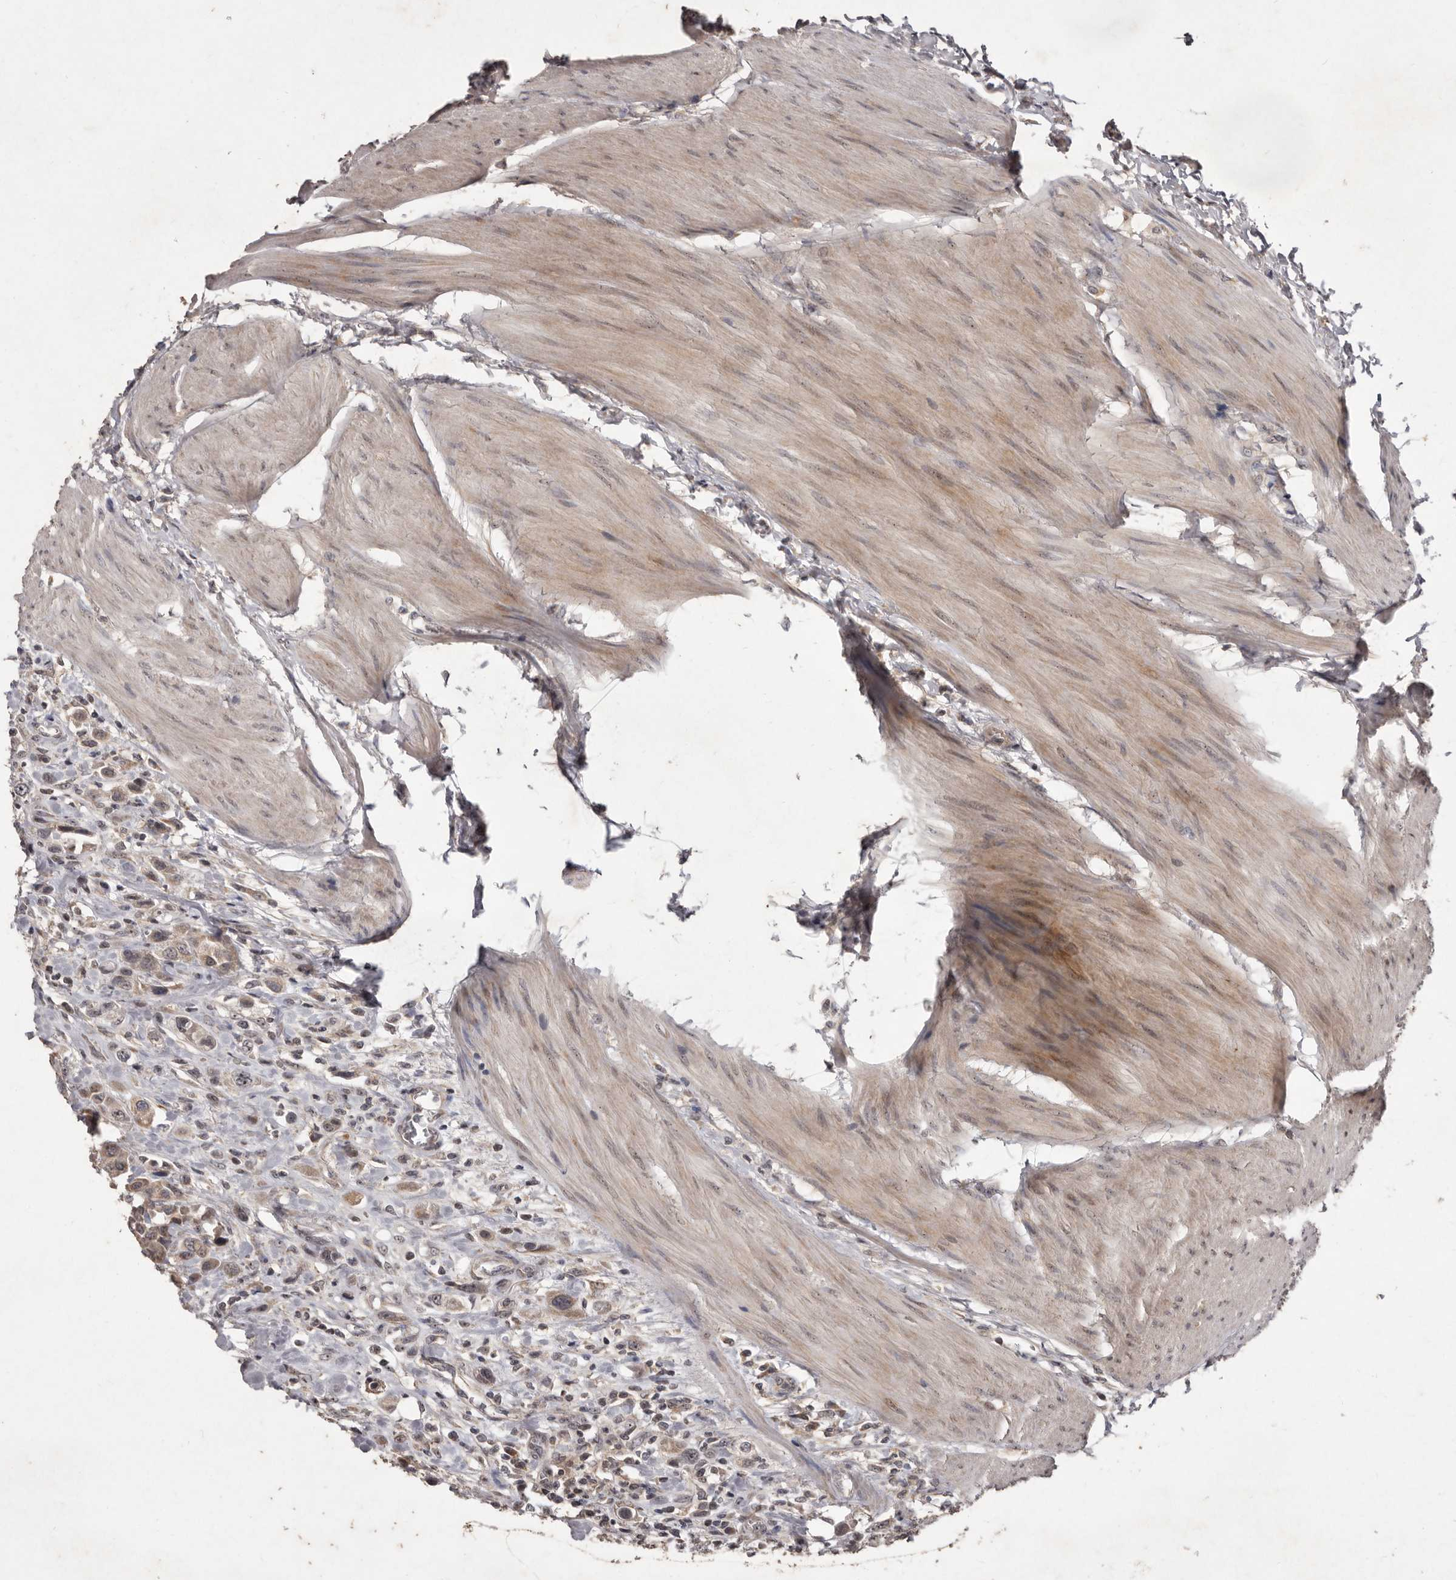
{"staining": {"intensity": "weak", "quantity": ">75%", "location": "cytoplasmic/membranous"}, "tissue": "urothelial cancer", "cell_type": "Tumor cells", "image_type": "cancer", "snomed": [{"axis": "morphology", "description": "Urothelial carcinoma, High grade"}, {"axis": "topography", "description": "Urinary bladder"}], "caption": "Protein expression analysis of human high-grade urothelial carcinoma reveals weak cytoplasmic/membranous positivity in about >75% of tumor cells.", "gene": "FLAD1", "patient": {"sex": "male", "age": 50}}